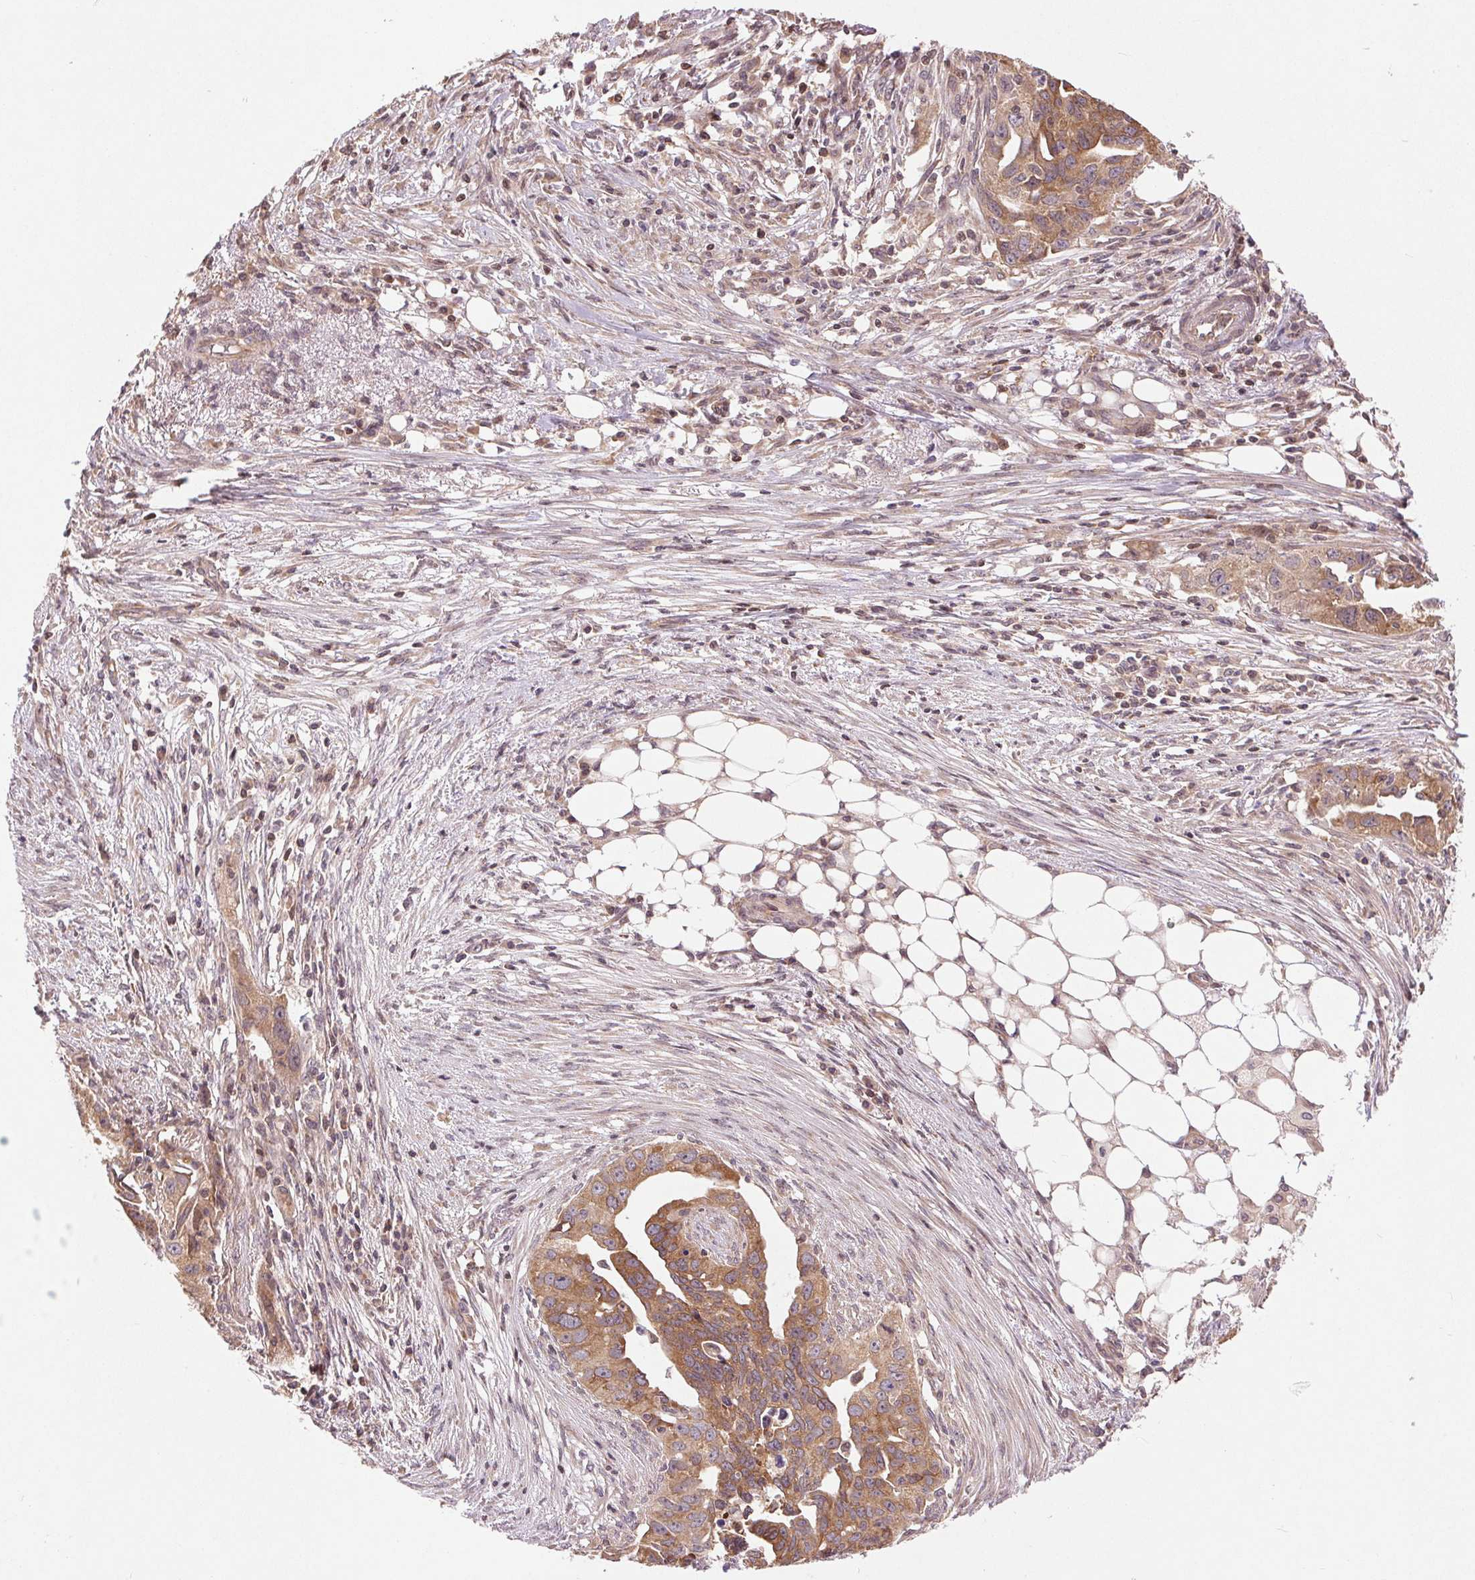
{"staining": {"intensity": "moderate", "quantity": ">75%", "location": "cytoplasmic/membranous"}, "tissue": "ovarian cancer", "cell_type": "Tumor cells", "image_type": "cancer", "snomed": [{"axis": "morphology", "description": "Carcinoma, endometroid"}, {"axis": "morphology", "description": "Cystadenocarcinoma, serous, NOS"}, {"axis": "topography", "description": "Ovary"}], "caption": "Protein staining of ovarian serous cystadenocarcinoma tissue displays moderate cytoplasmic/membranous expression in approximately >75% of tumor cells.", "gene": "BTF3L4", "patient": {"sex": "female", "age": 45}}